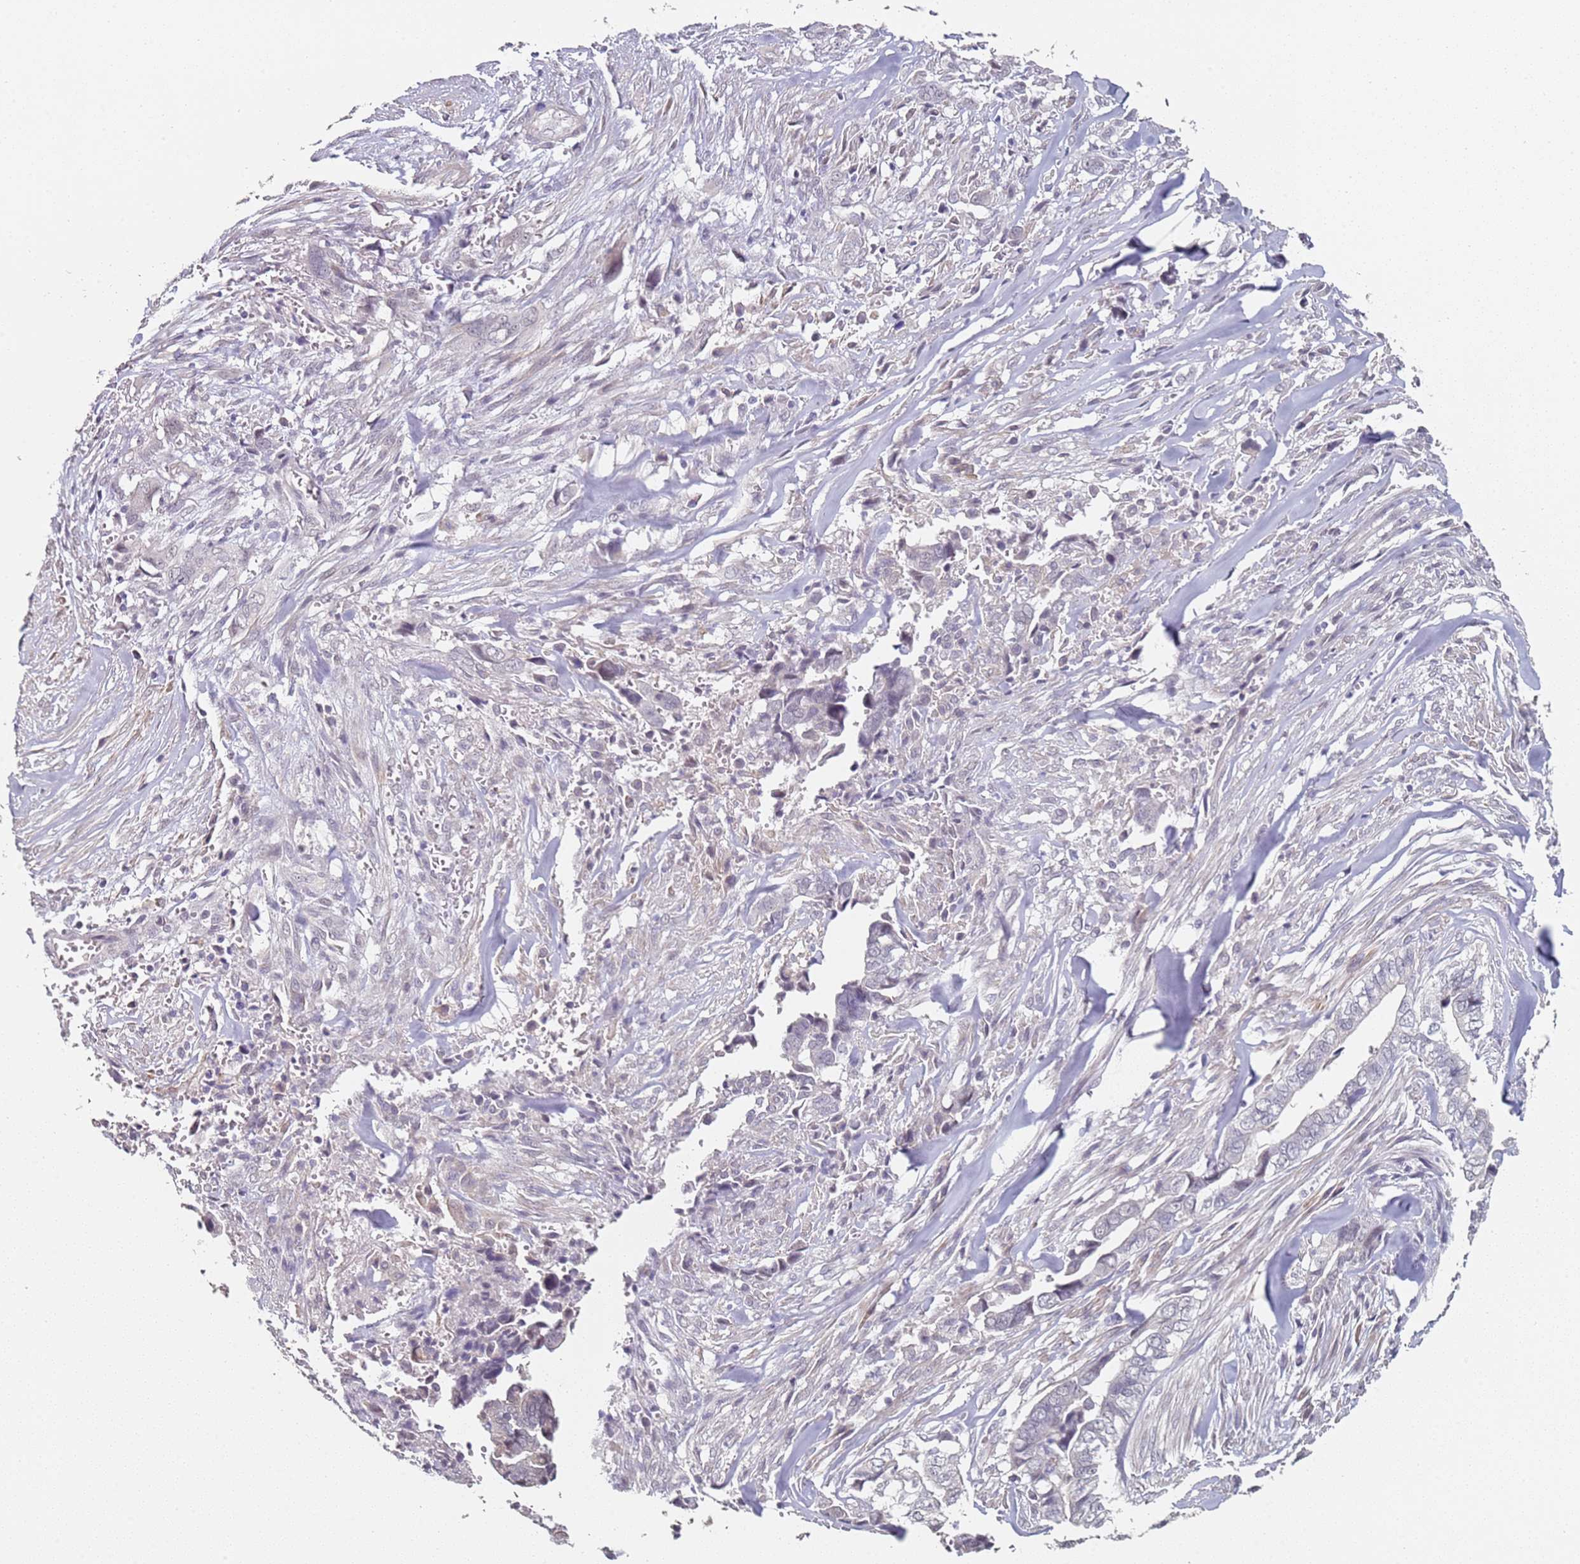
{"staining": {"intensity": "negative", "quantity": "none", "location": "none"}, "tissue": "liver cancer", "cell_type": "Tumor cells", "image_type": "cancer", "snomed": [{"axis": "morphology", "description": "Cholangiocarcinoma"}, {"axis": "topography", "description": "Liver"}], "caption": "Immunohistochemistry (IHC) photomicrograph of liver cancer stained for a protein (brown), which demonstrates no positivity in tumor cells.", "gene": "DNAH11", "patient": {"sex": "female", "age": 79}}